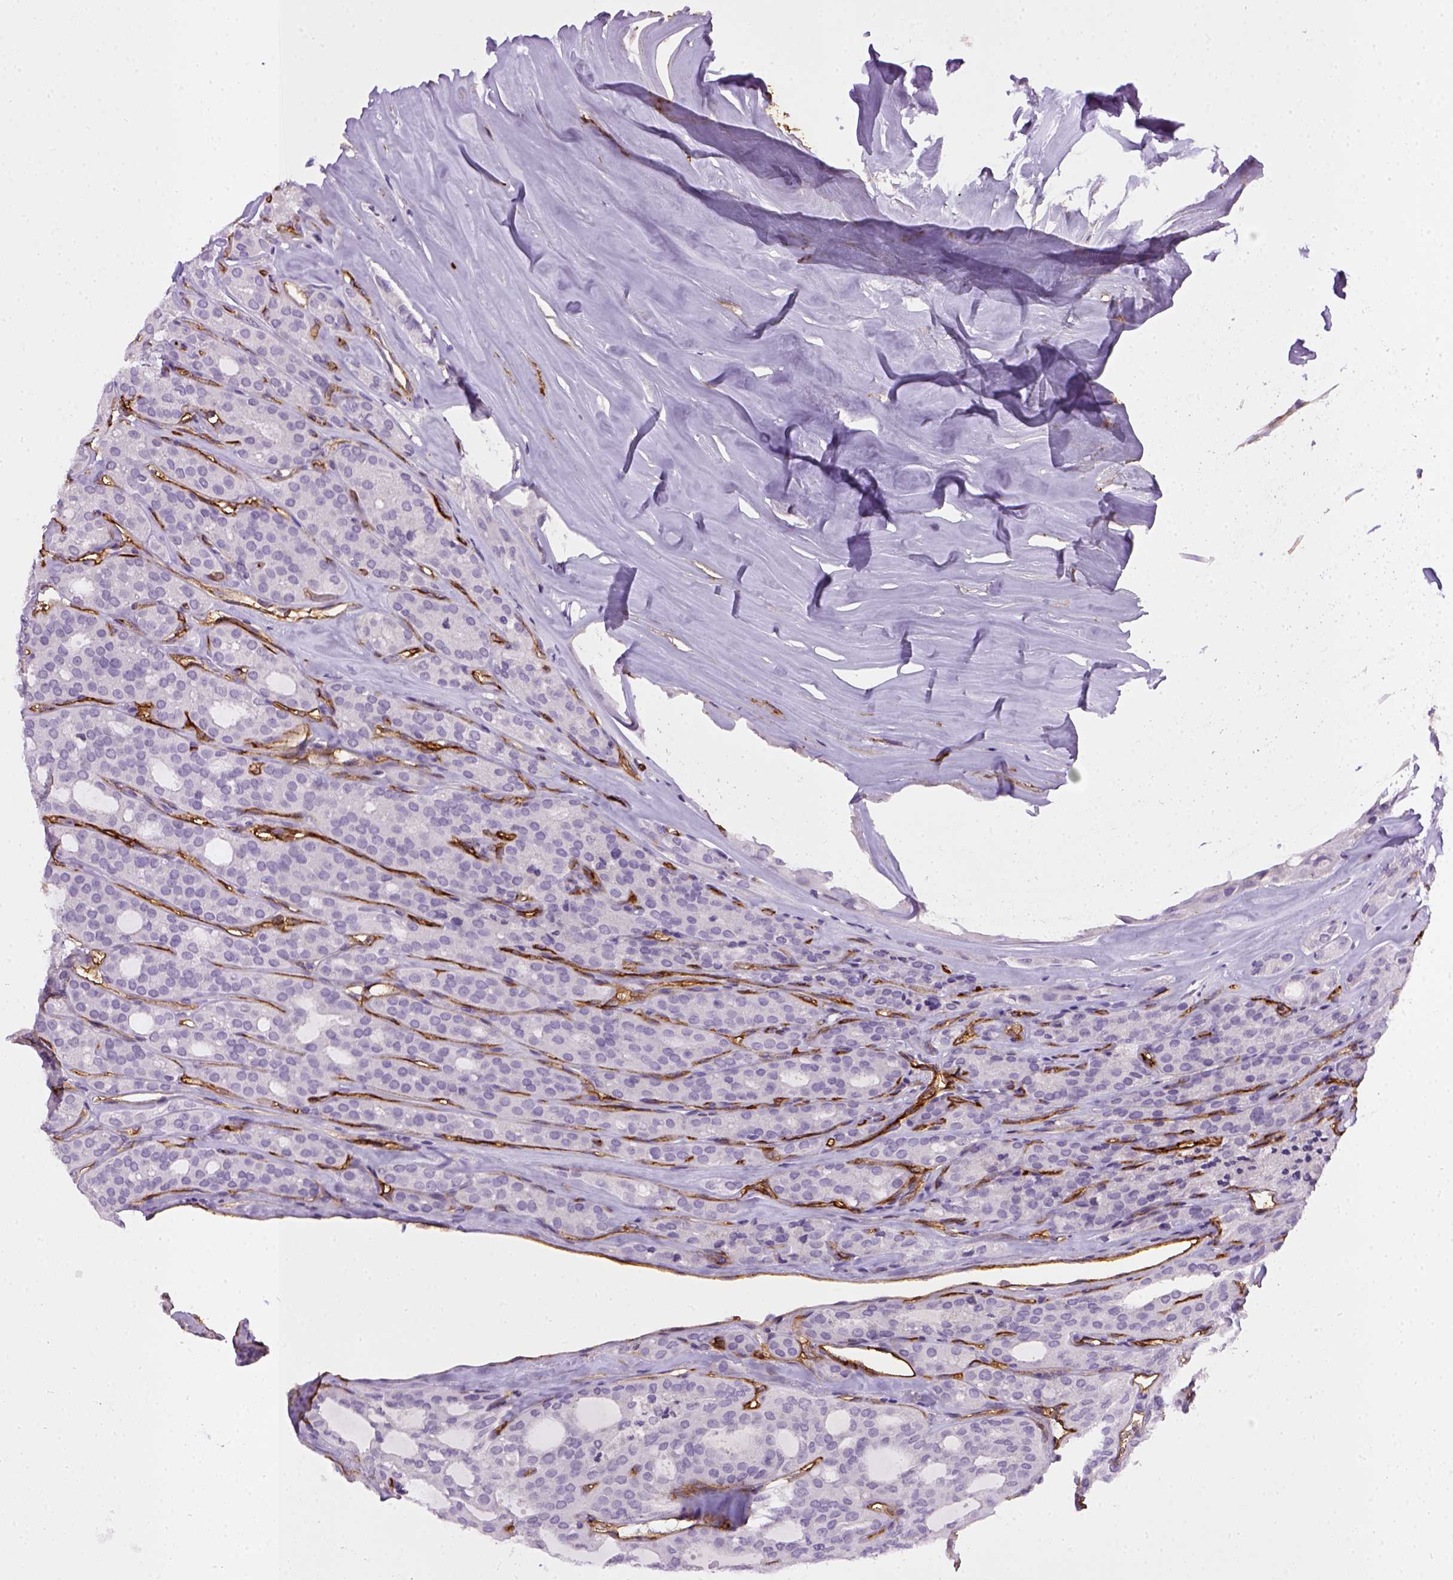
{"staining": {"intensity": "negative", "quantity": "none", "location": "none"}, "tissue": "thyroid cancer", "cell_type": "Tumor cells", "image_type": "cancer", "snomed": [{"axis": "morphology", "description": "Follicular adenoma carcinoma, NOS"}, {"axis": "topography", "description": "Thyroid gland"}], "caption": "Immunohistochemistry of thyroid cancer (follicular adenoma carcinoma) displays no positivity in tumor cells.", "gene": "ENG", "patient": {"sex": "male", "age": 75}}